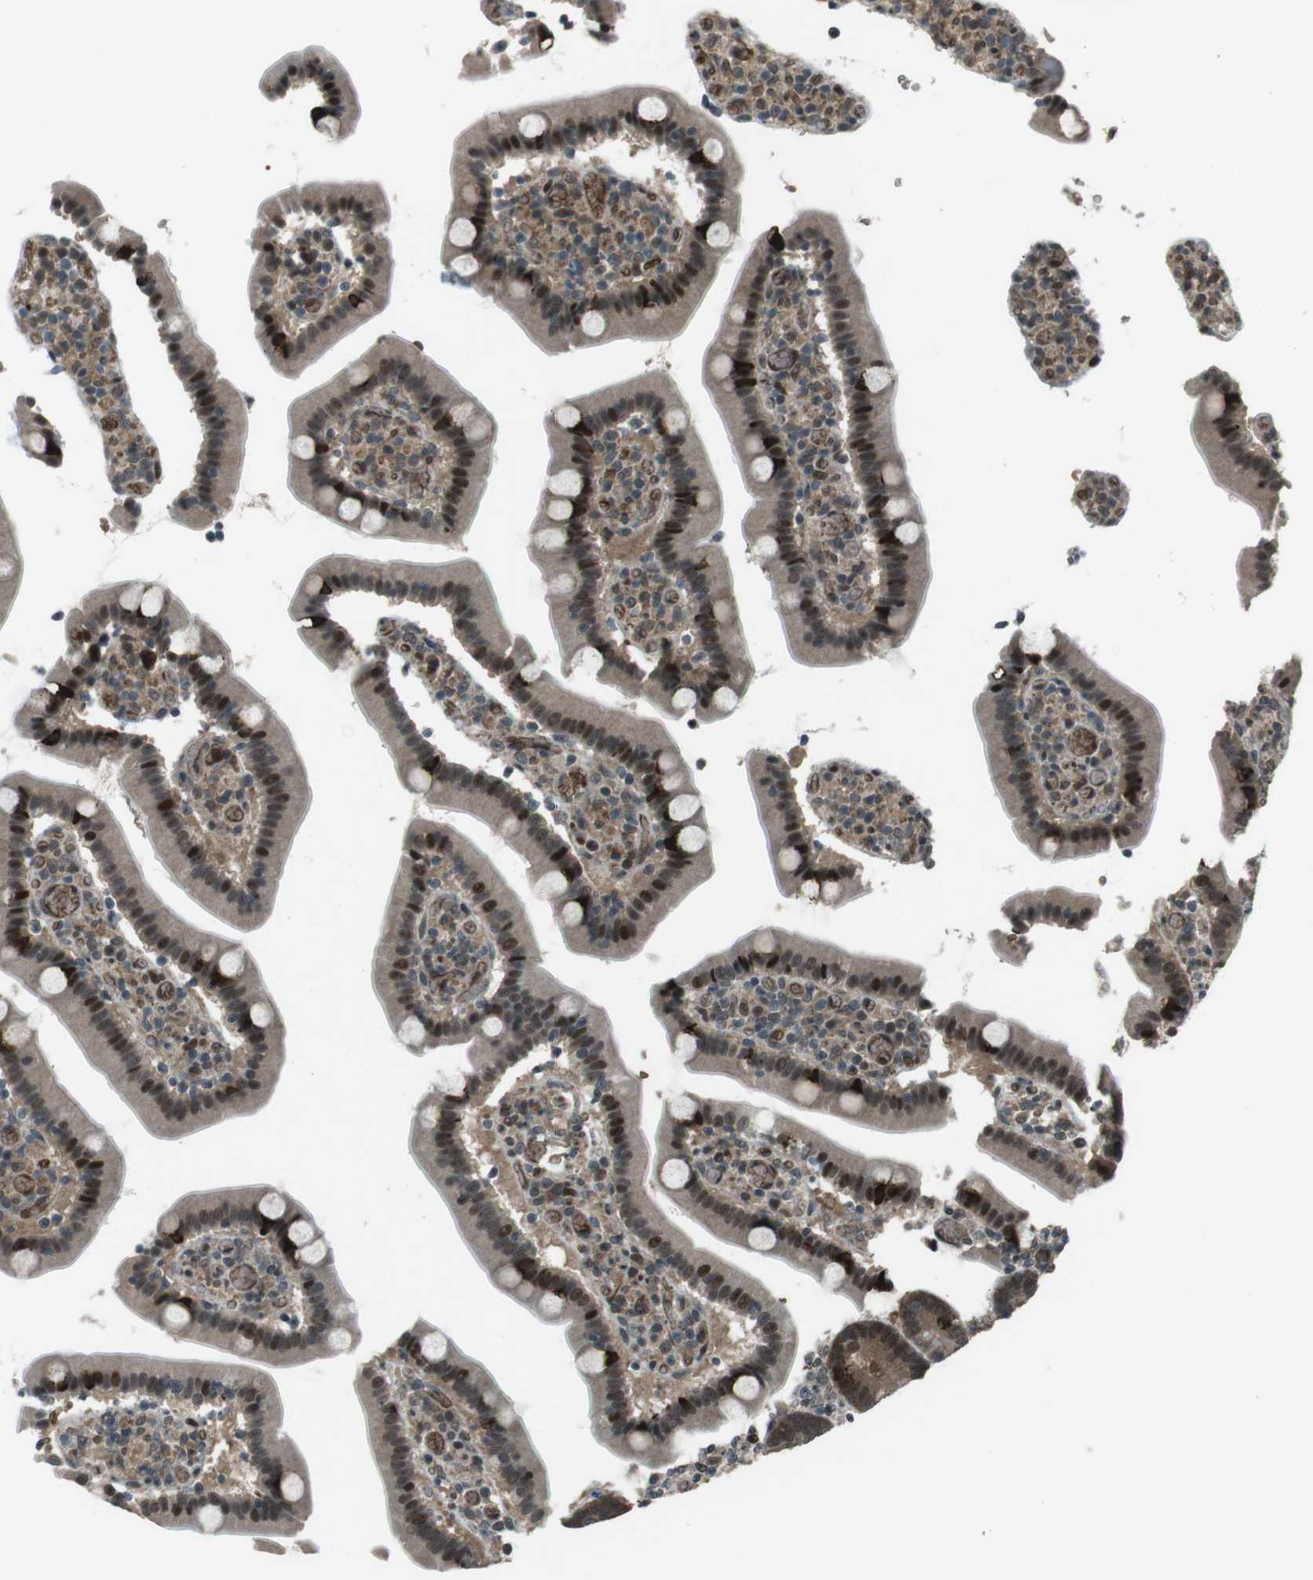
{"staining": {"intensity": "strong", "quantity": "25%-75%", "location": "cytoplasmic/membranous,nuclear"}, "tissue": "duodenum", "cell_type": "Glandular cells", "image_type": "normal", "snomed": [{"axis": "morphology", "description": "Normal tissue, NOS"}, {"axis": "topography", "description": "Duodenum"}], "caption": "About 25%-75% of glandular cells in normal duodenum show strong cytoplasmic/membranous,nuclear protein staining as visualized by brown immunohistochemical staining.", "gene": "SLITRK5", "patient": {"sex": "female", "age": 53}}